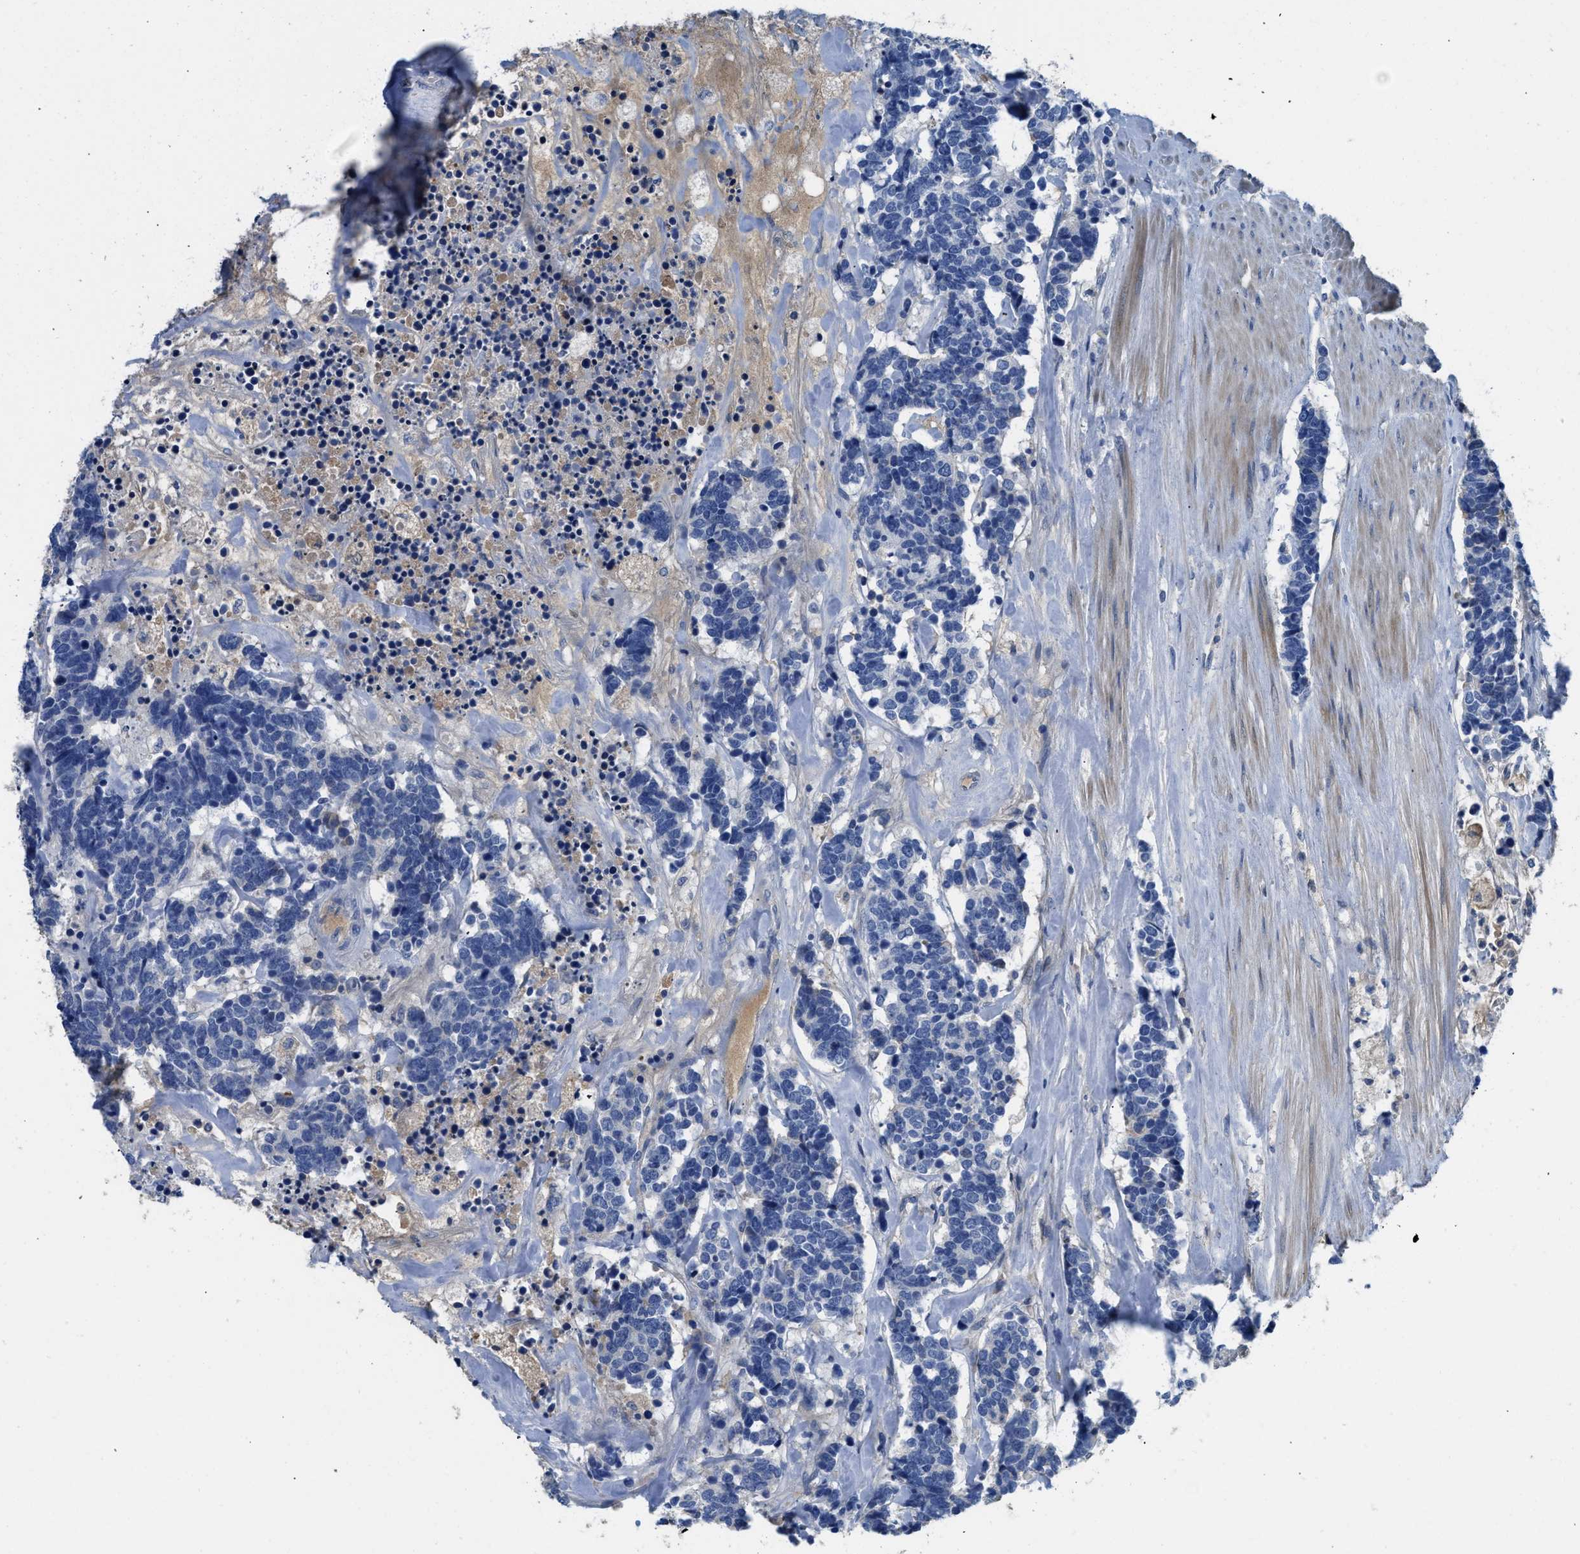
{"staining": {"intensity": "negative", "quantity": "none", "location": "none"}, "tissue": "carcinoid", "cell_type": "Tumor cells", "image_type": "cancer", "snomed": [{"axis": "morphology", "description": "Carcinoma, NOS"}, {"axis": "morphology", "description": "Carcinoid, malignant, NOS"}, {"axis": "topography", "description": "Urinary bladder"}], "caption": "Tumor cells show no significant protein expression in carcinoma. Brightfield microscopy of immunohistochemistry stained with DAB (brown) and hematoxylin (blue), captured at high magnification.", "gene": "C1S", "patient": {"sex": "male", "age": 57}}